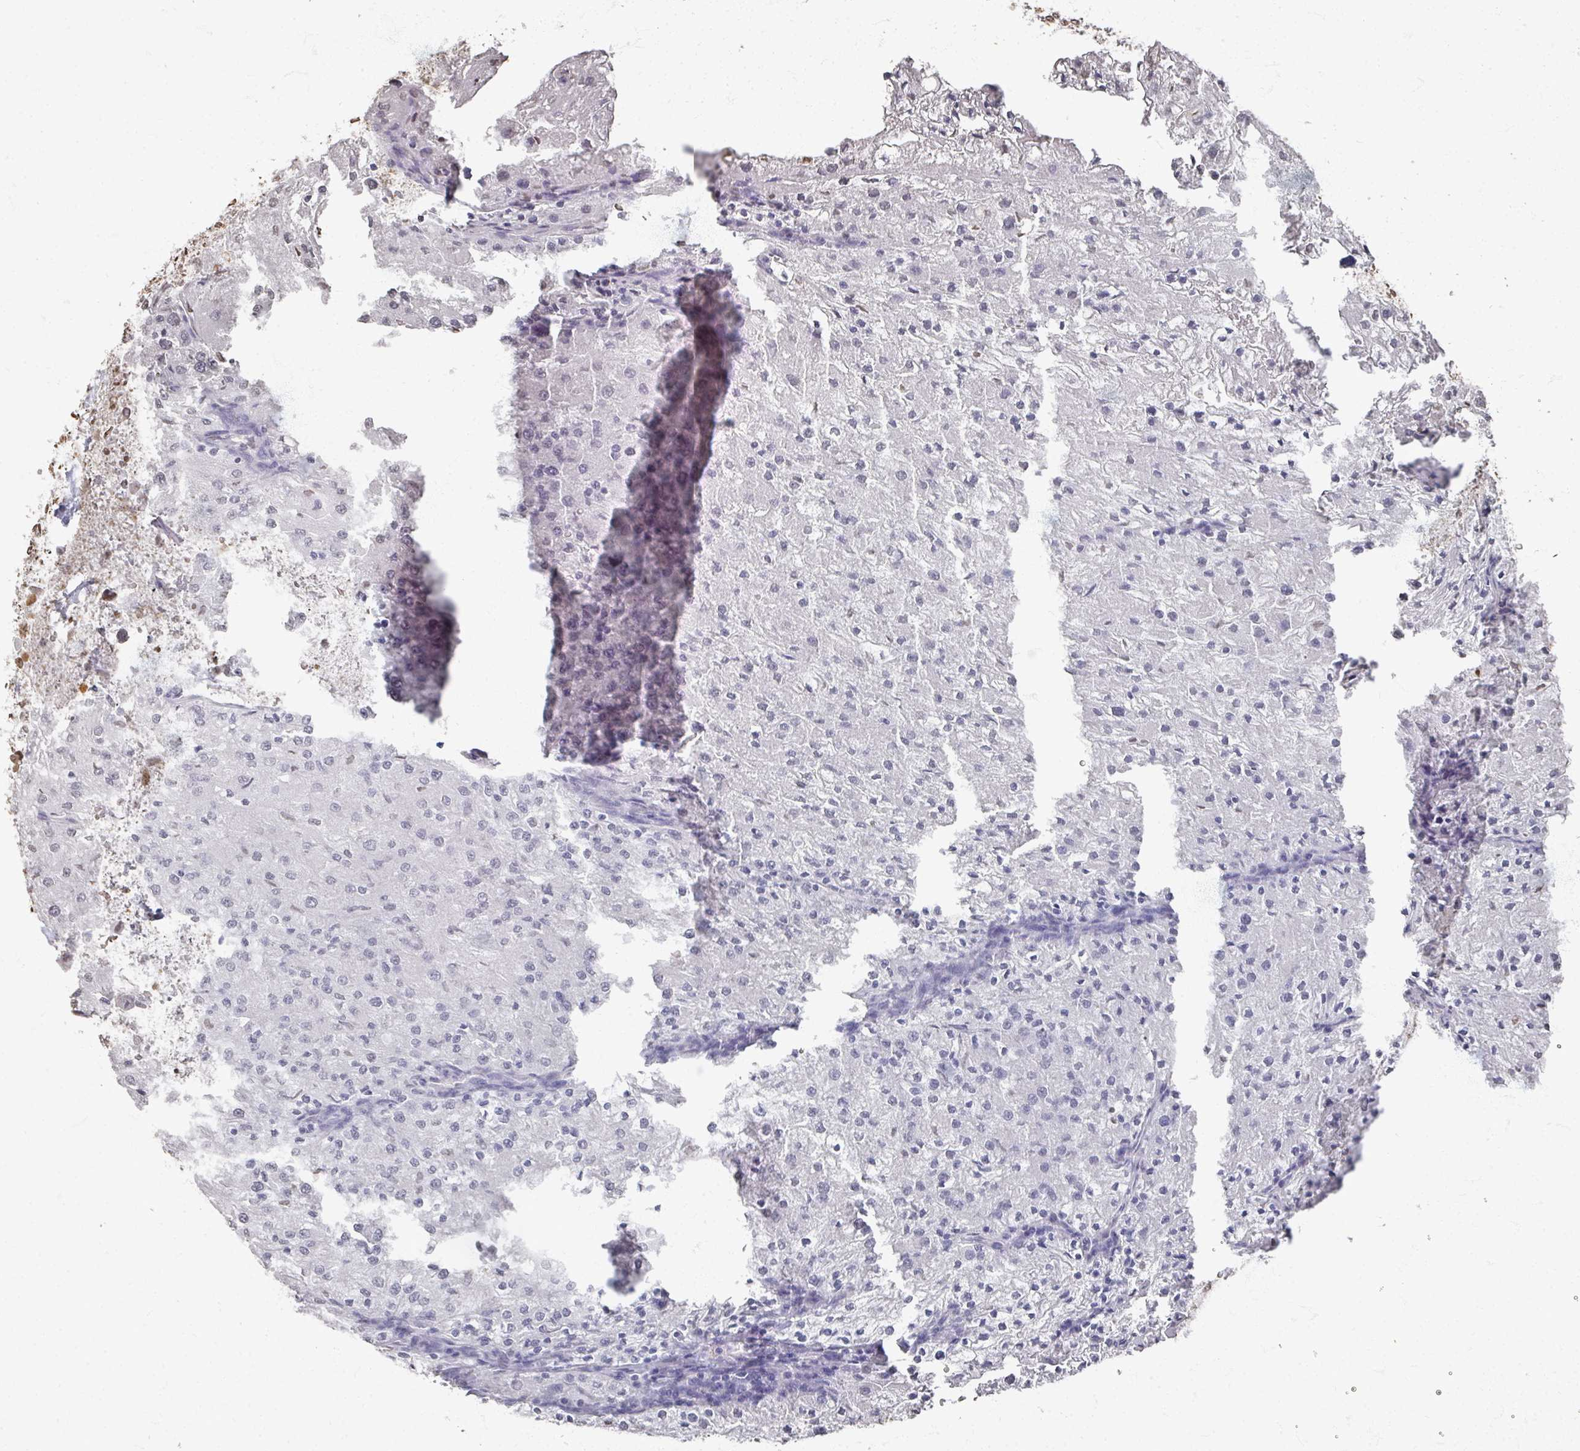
{"staining": {"intensity": "weak", "quantity": "<25%", "location": "nuclear"}, "tissue": "renal cancer", "cell_type": "Tumor cells", "image_type": "cancer", "snomed": [{"axis": "morphology", "description": "Adenocarcinoma, NOS"}, {"axis": "topography", "description": "Kidney"}], "caption": "DAB immunohistochemical staining of human adenocarcinoma (renal) shows no significant expression in tumor cells. Nuclei are stained in blue.", "gene": "DCUN1D5", "patient": {"sex": "female", "age": 74}}